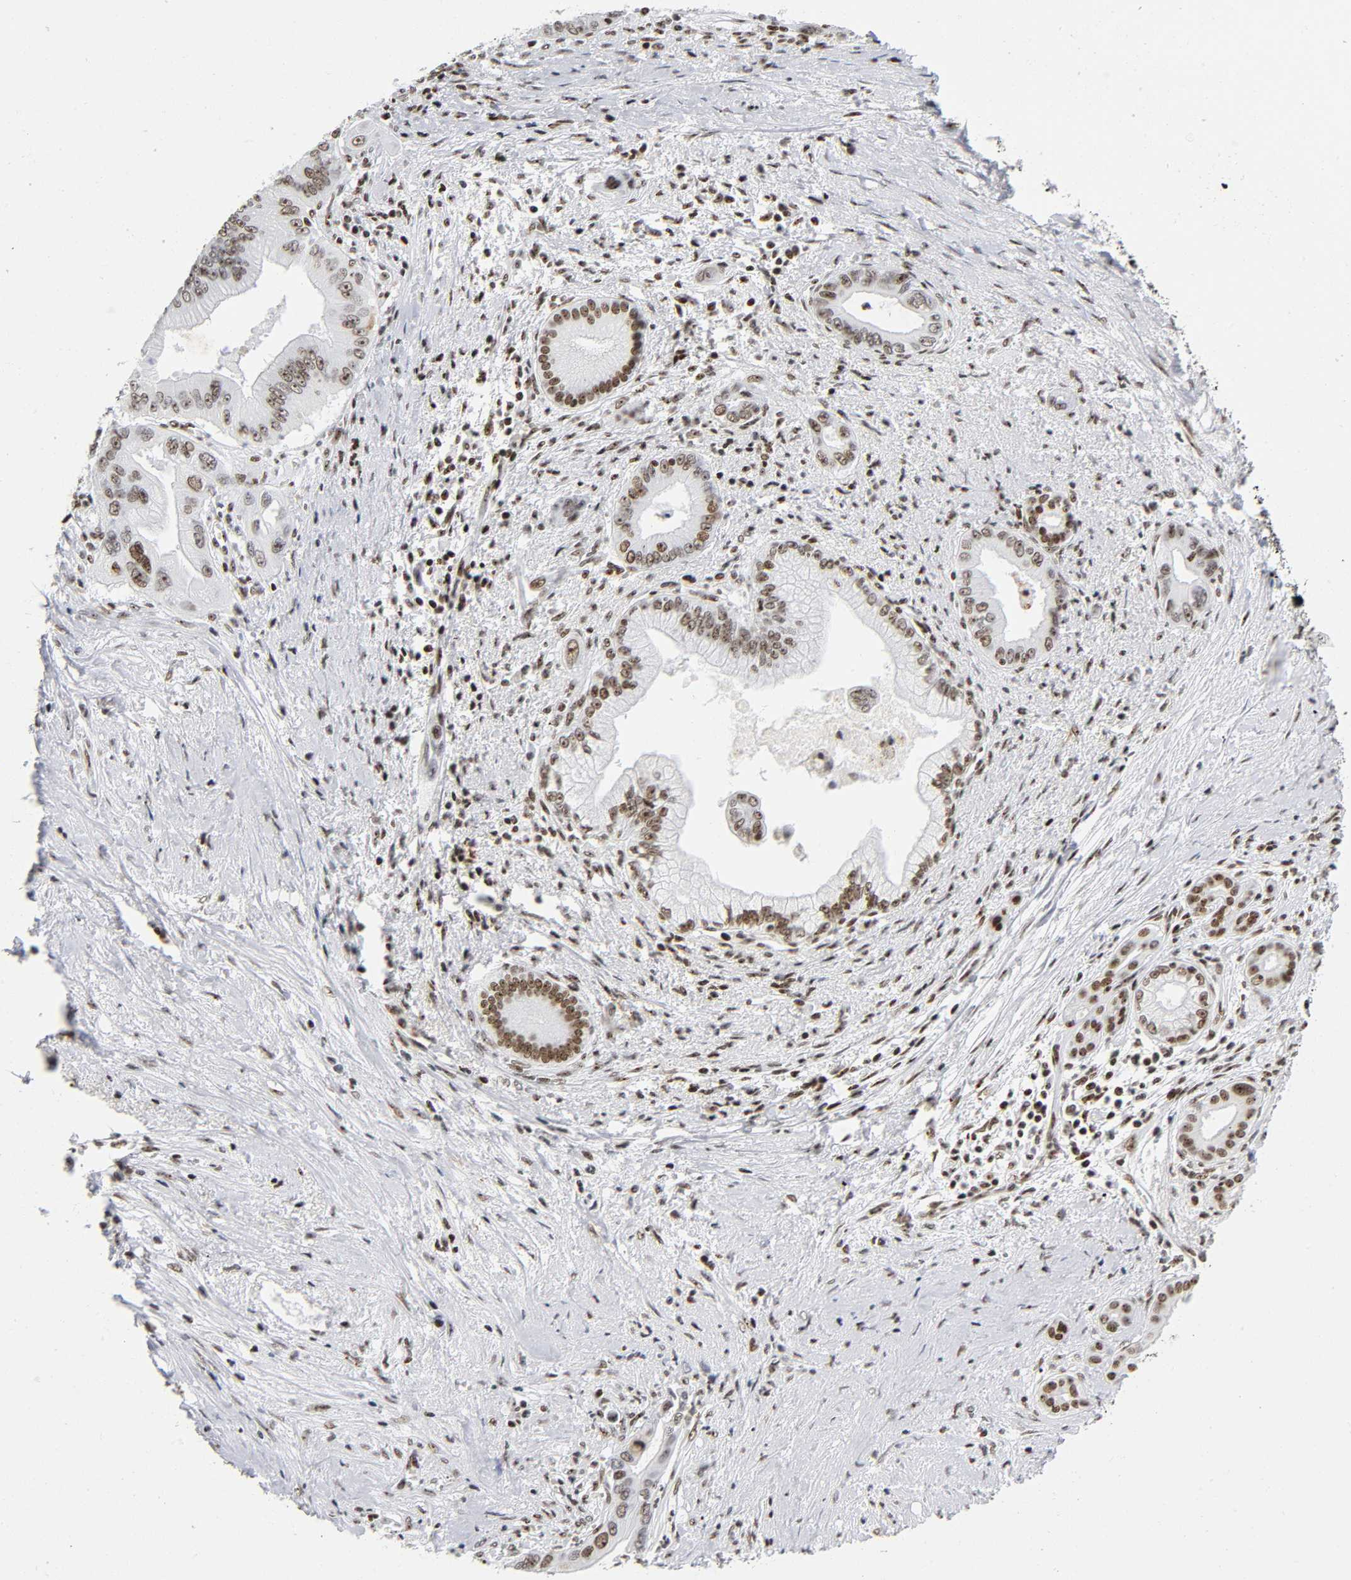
{"staining": {"intensity": "moderate", "quantity": ">75%", "location": "nuclear"}, "tissue": "pancreatic cancer", "cell_type": "Tumor cells", "image_type": "cancer", "snomed": [{"axis": "morphology", "description": "Adenocarcinoma, NOS"}, {"axis": "topography", "description": "Pancreas"}], "caption": "Protein staining shows moderate nuclear expression in about >75% of tumor cells in pancreatic cancer (adenocarcinoma).", "gene": "UBTF", "patient": {"sex": "male", "age": 59}}